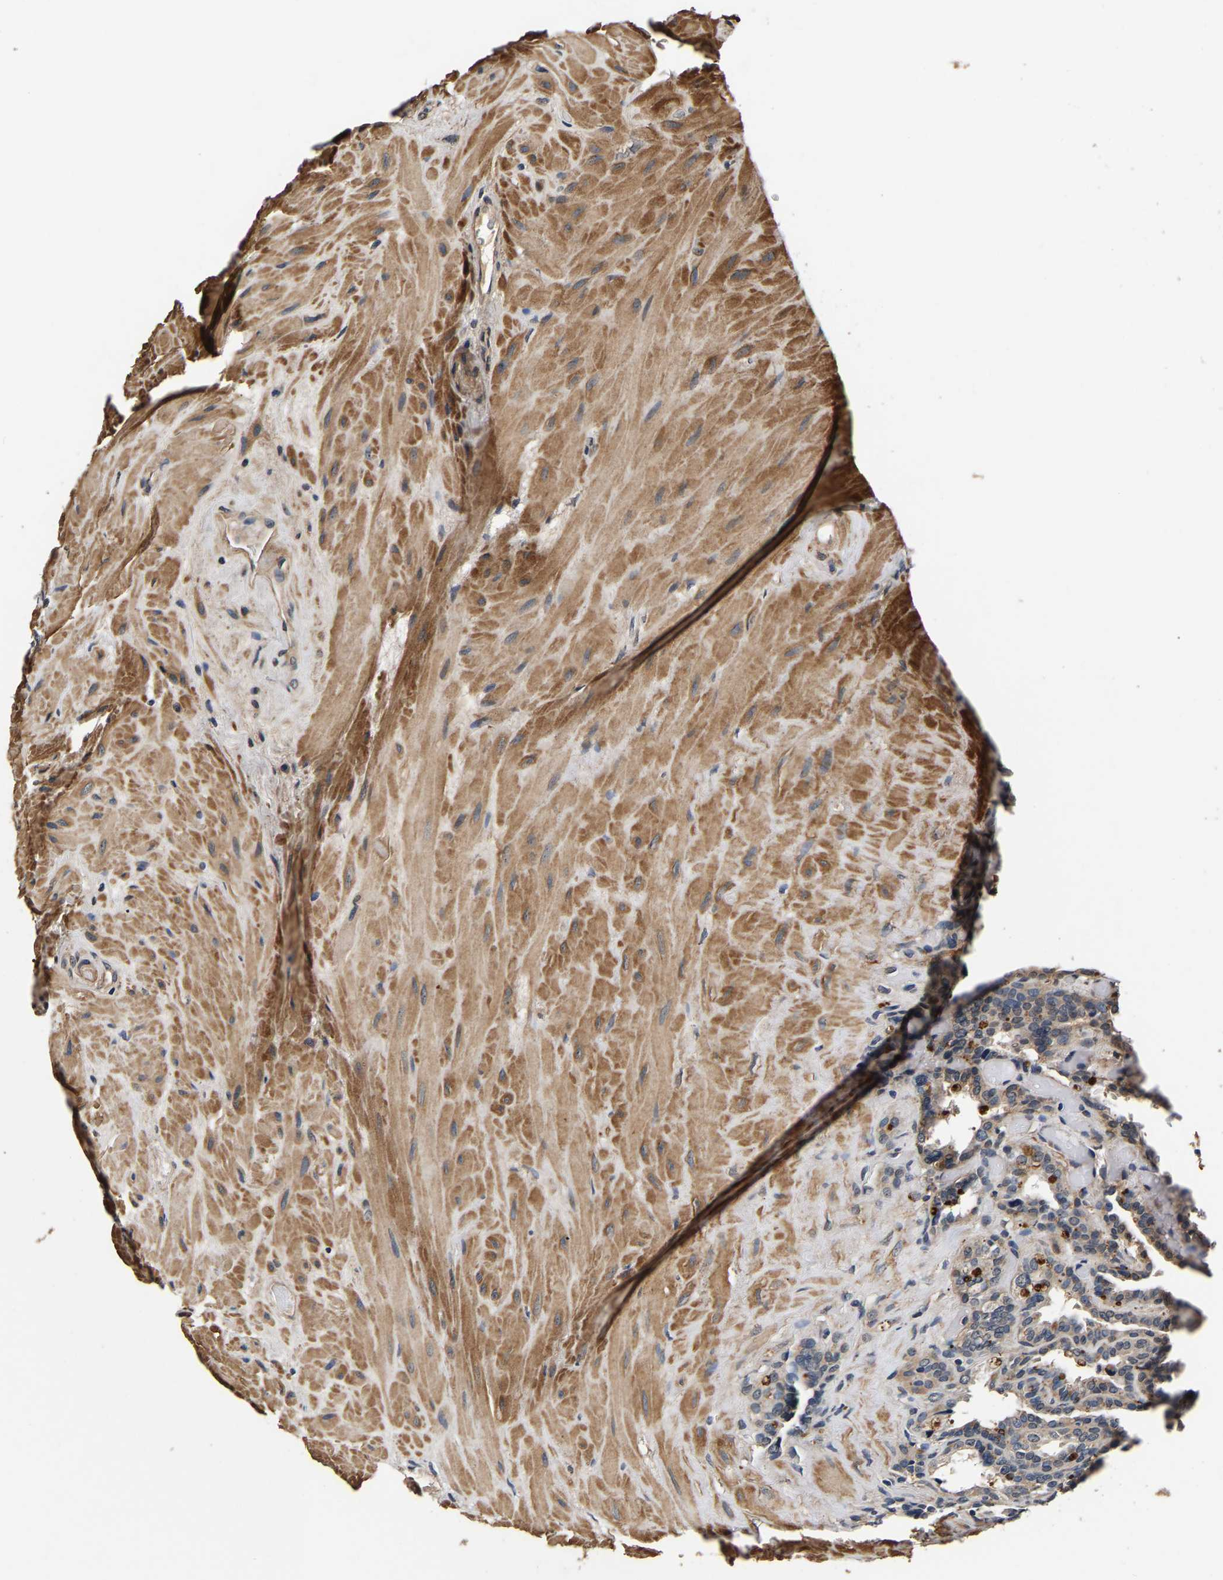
{"staining": {"intensity": "moderate", "quantity": "<25%", "location": "cytoplasmic/membranous"}, "tissue": "seminal vesicle", "cell_type": "Glandular cells", "image_type": "normal", "snomed": [{"axis": "morphology", "description": "Normal tissue, NOS"}, {"axis": "topography", "description": "Seminal veicle"}], "caption": "DAB (3,3'-diaminobenzidine) immunohistochemical staining of benign human seminal vesicle exhibits moderate cytoplasmic/membranous protein staining in approximately <25% of glandular cells. (brown staining indicates protein expression, while blue staining denotes nuclei).", "gene": "RUVBL1", "patient": {"sex": "male", "age": 68}}